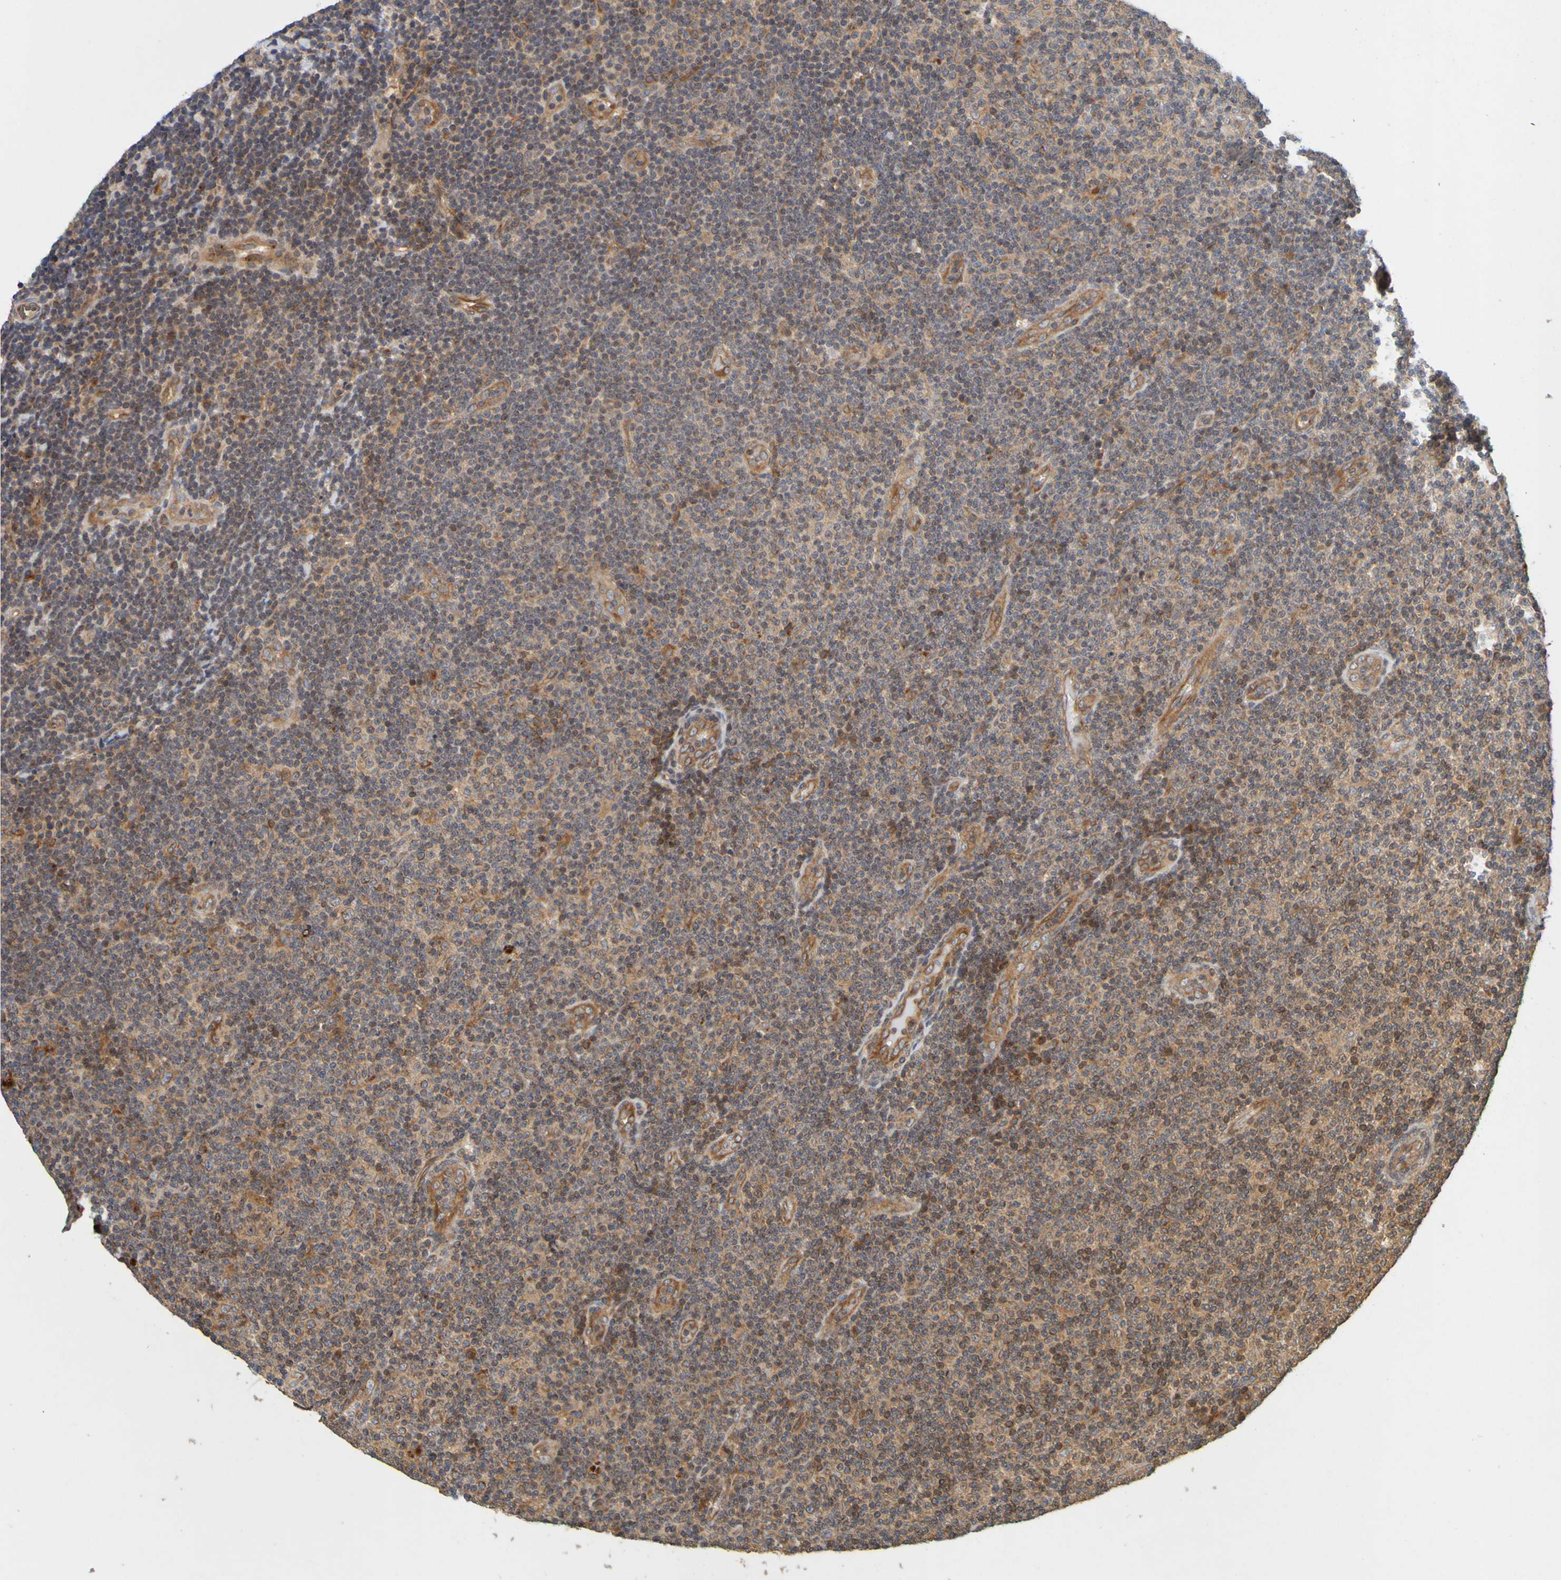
{"staining": {"intensity": "moderate", "quantity": "25%-75%", "location": "cytoplasmic/membranous"}, "tissue": "lymphoma", "cell_type": "Tumor cells", "image_type": "cancer", "snomed": [{"axis": "morphology", "description": "Malignant lymphoma, non-Hodgkin's type, Low grade"}, {"axis": "topography", "description": "Lymph node"}], "caption": "A medium amount of moderate cytoplasmic/membranous staining is present in about 25%-75% of tumor cells in lymphoma tissue. (DAB IHC, brown staining for protein, blue staining for nuclei).", "gene": "OCRL", "patient": {"sex": "male", "age": 83}}